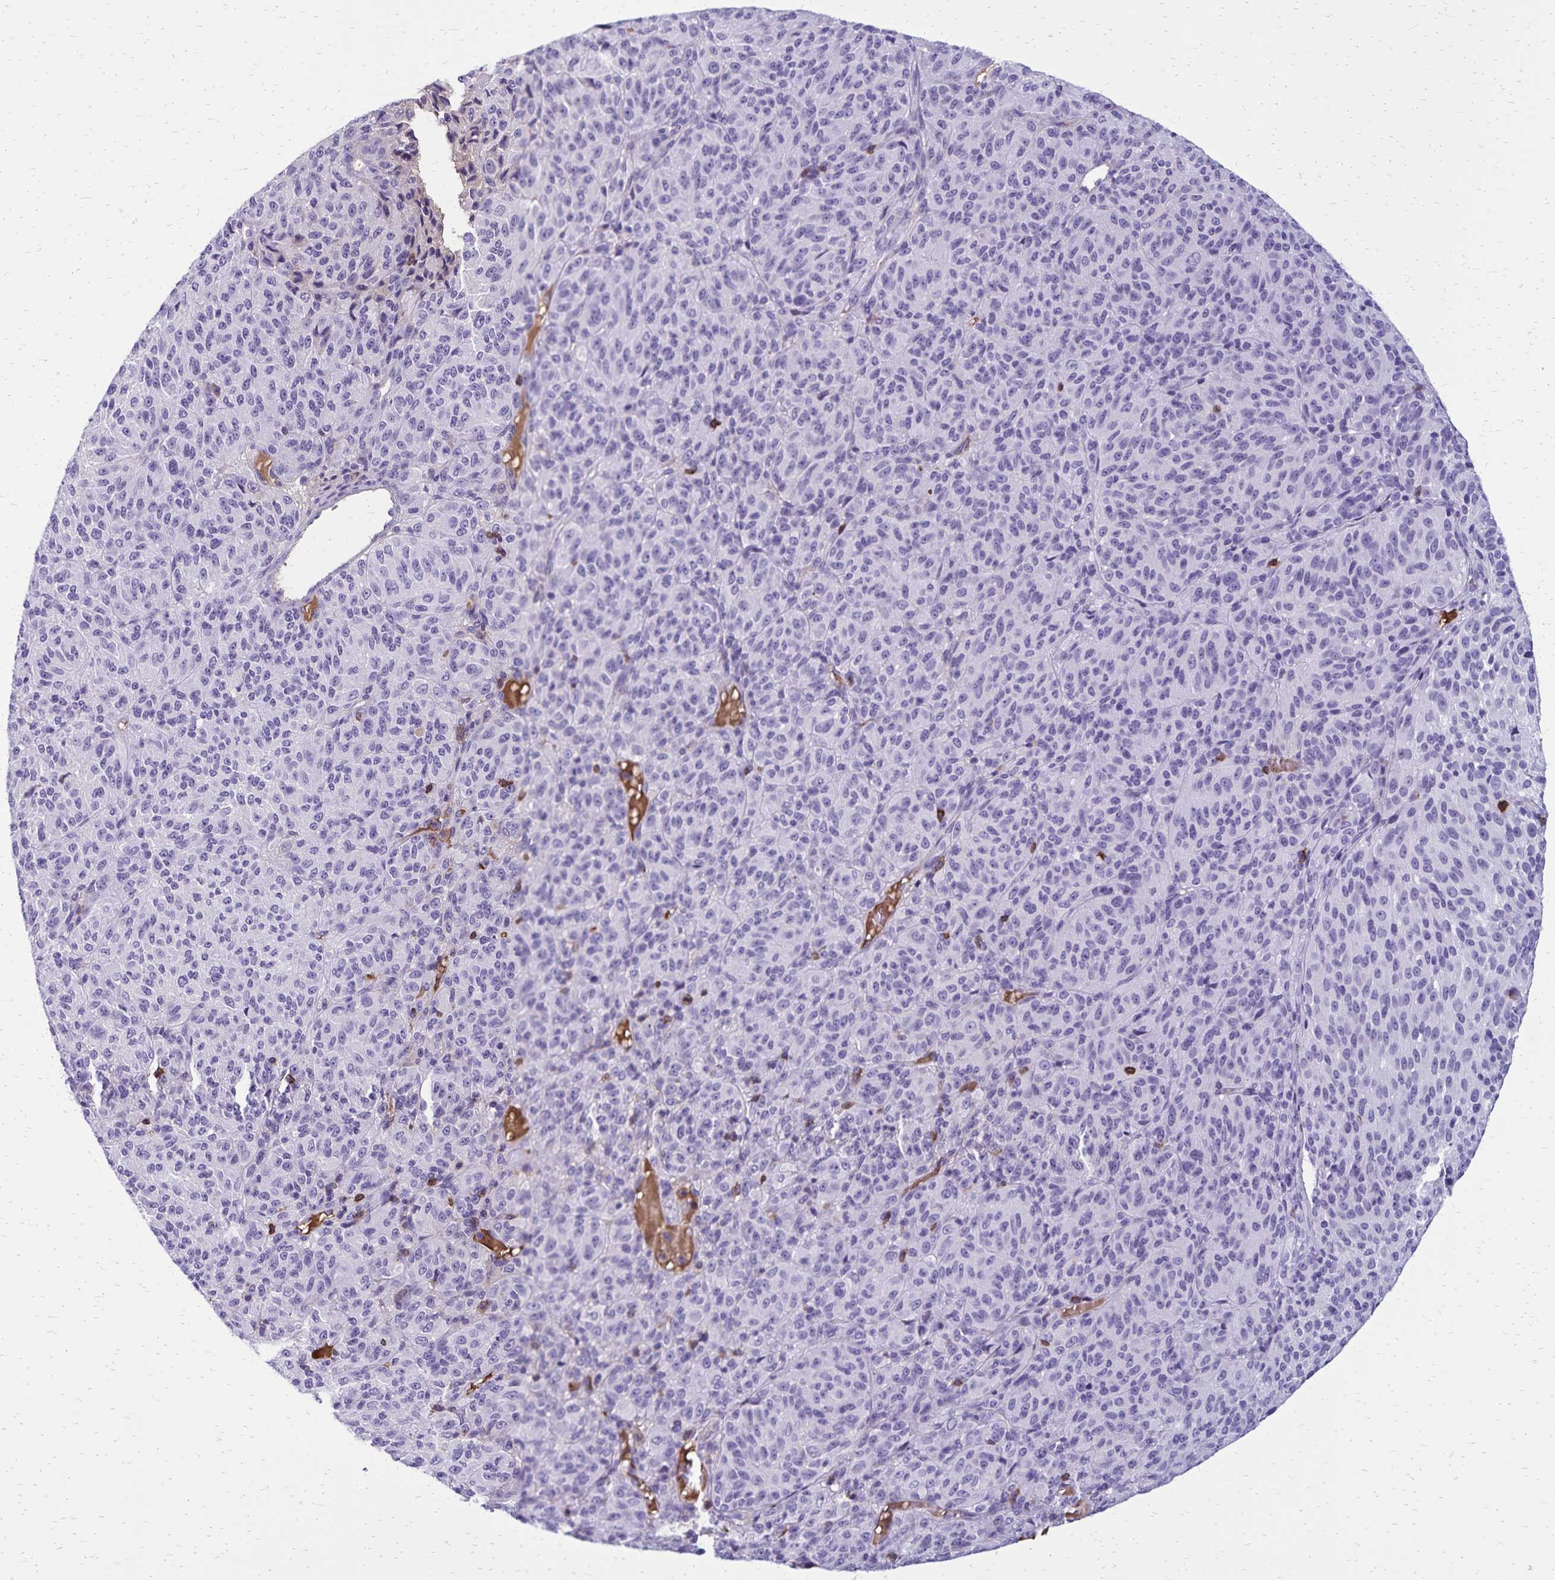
{"staining": {"intensity": "negative", "quantity": "none", "location": "none"}, "tissue": "melanoma", "cell_type": "Tumor cells", "image_type": "cancer", "snomed": [{"axis": "morphology", "description": "Malignant melanoma, Metastatic site"}, {"axis": "topography", "description": "Brain"}], "caption": "Micrograph shows no protein expression in tumor cells of malignant melanoma (metastatic site) tissue. Nuclei are stained in blue.", "gene": "CD27", "patient": {"sex": "female", "age": 56}}